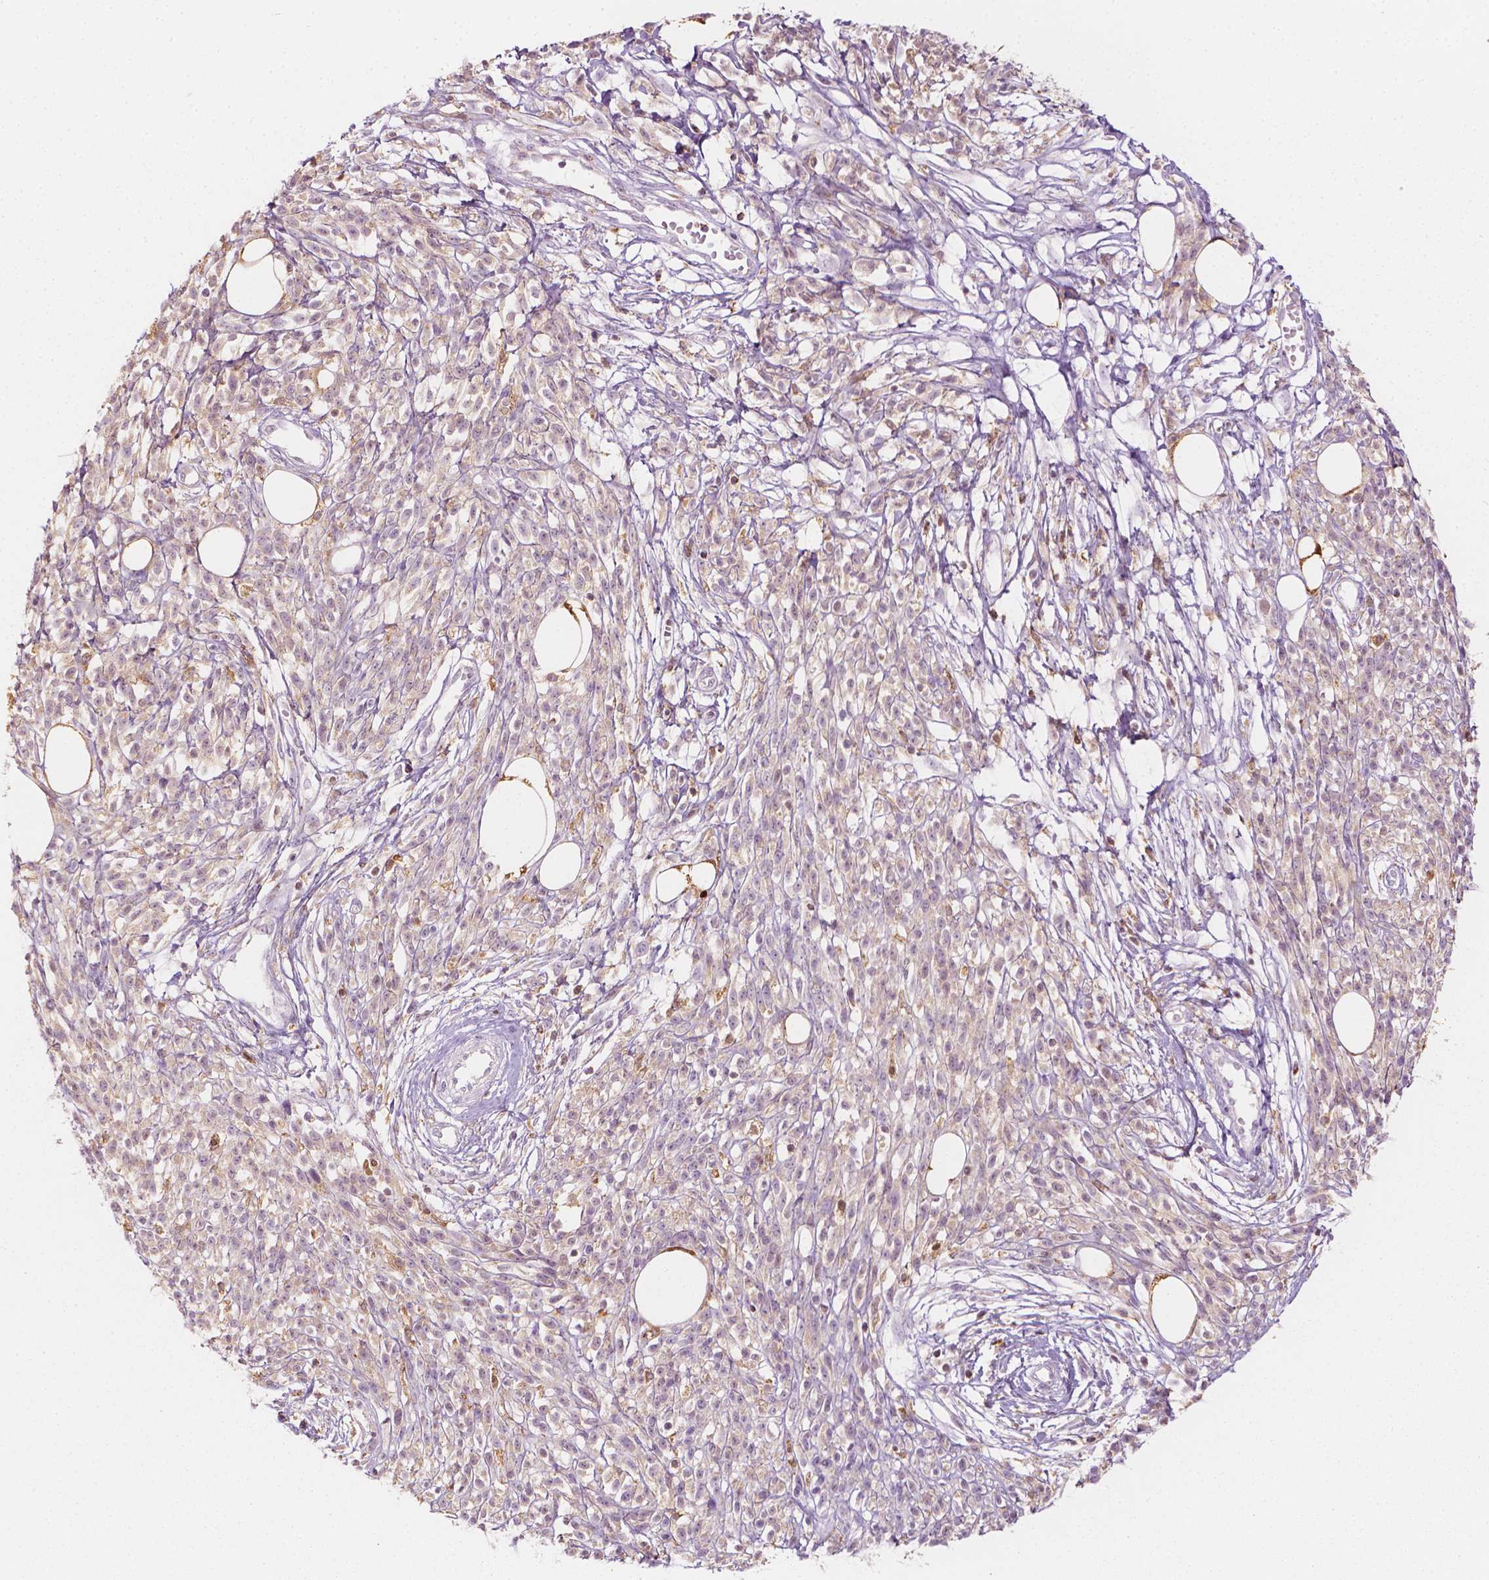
{"staining": {"intensity": "negative", "quantity": "none", "location": "none"}, "tissue": "melanoma", "cell_type": "Tumor cells", "image_type": "cancer", "snomed": [{"axis": "morphology", "description": "Malignant melanoma, NOS"}, {"axis": "topography", "description": "Skin"}, {"axis": "topography", "description": "Skin of trunk"}], "caption": "Tumor cells show no significant protein positivity in malignant melanoma.", "gene": "SHMT1", "patient": {"sex": "male", "age": 74}}